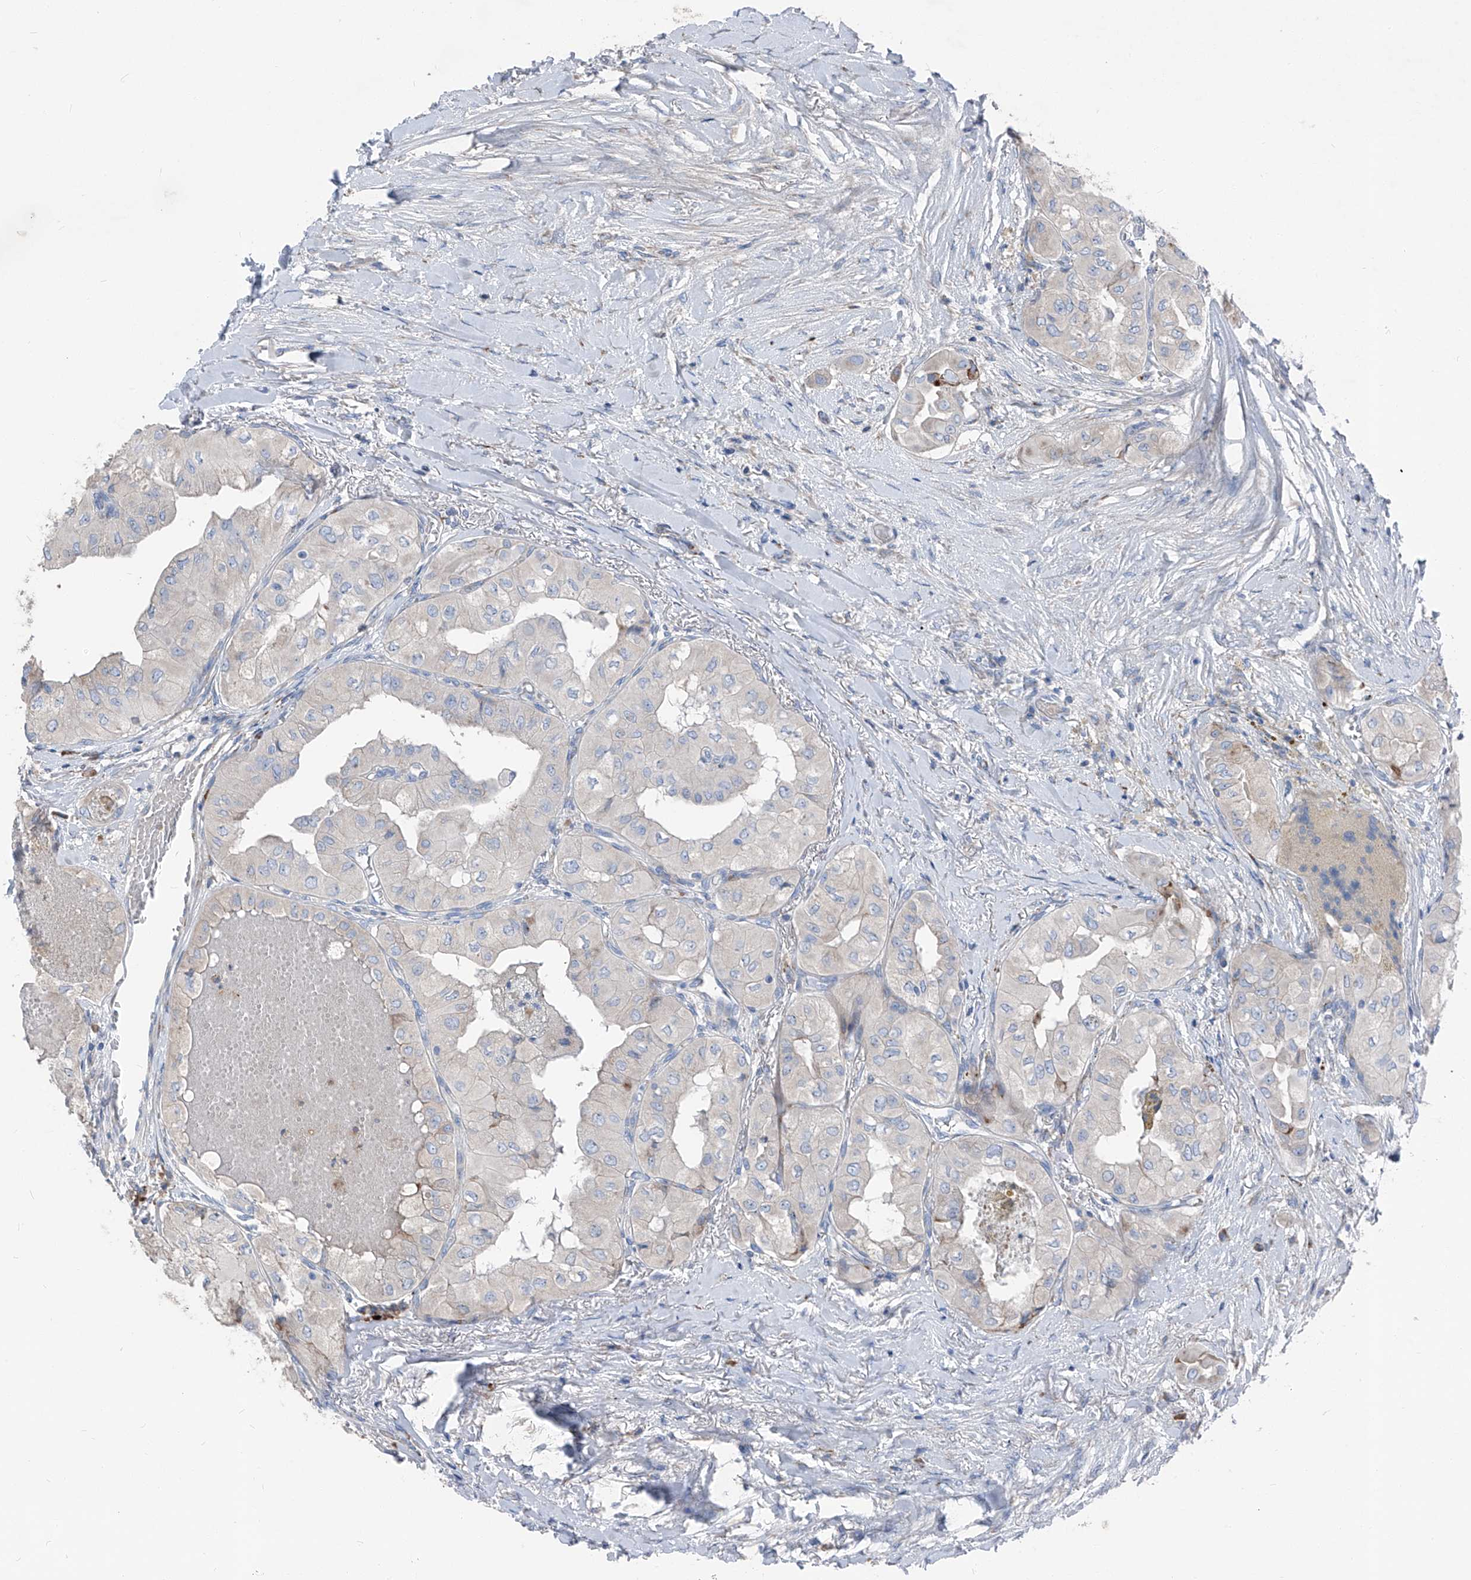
{"staining": {"intensity": "negative", "quantity": "none", "location": "none"}, "tissue": "thyroid cancer", "cell_type": "Tumor cells", "image_type": "cancer", "snomed": [{"axis": "morphology", "description": "Papillary adenocarcinoma, NOS"}, {"axis": "topography", "description": "Thyroid gland"}], "caption": "An immunohistochemistry (IHC) micrograph of thyroid cancer (papillary adenocarcinoma) is shown. There is no staining in tumor cells of thyroid cancer (papillary adenocarcinoma).", "gene": "IFI27", "patient": {"sex": "female", "age": 59}}